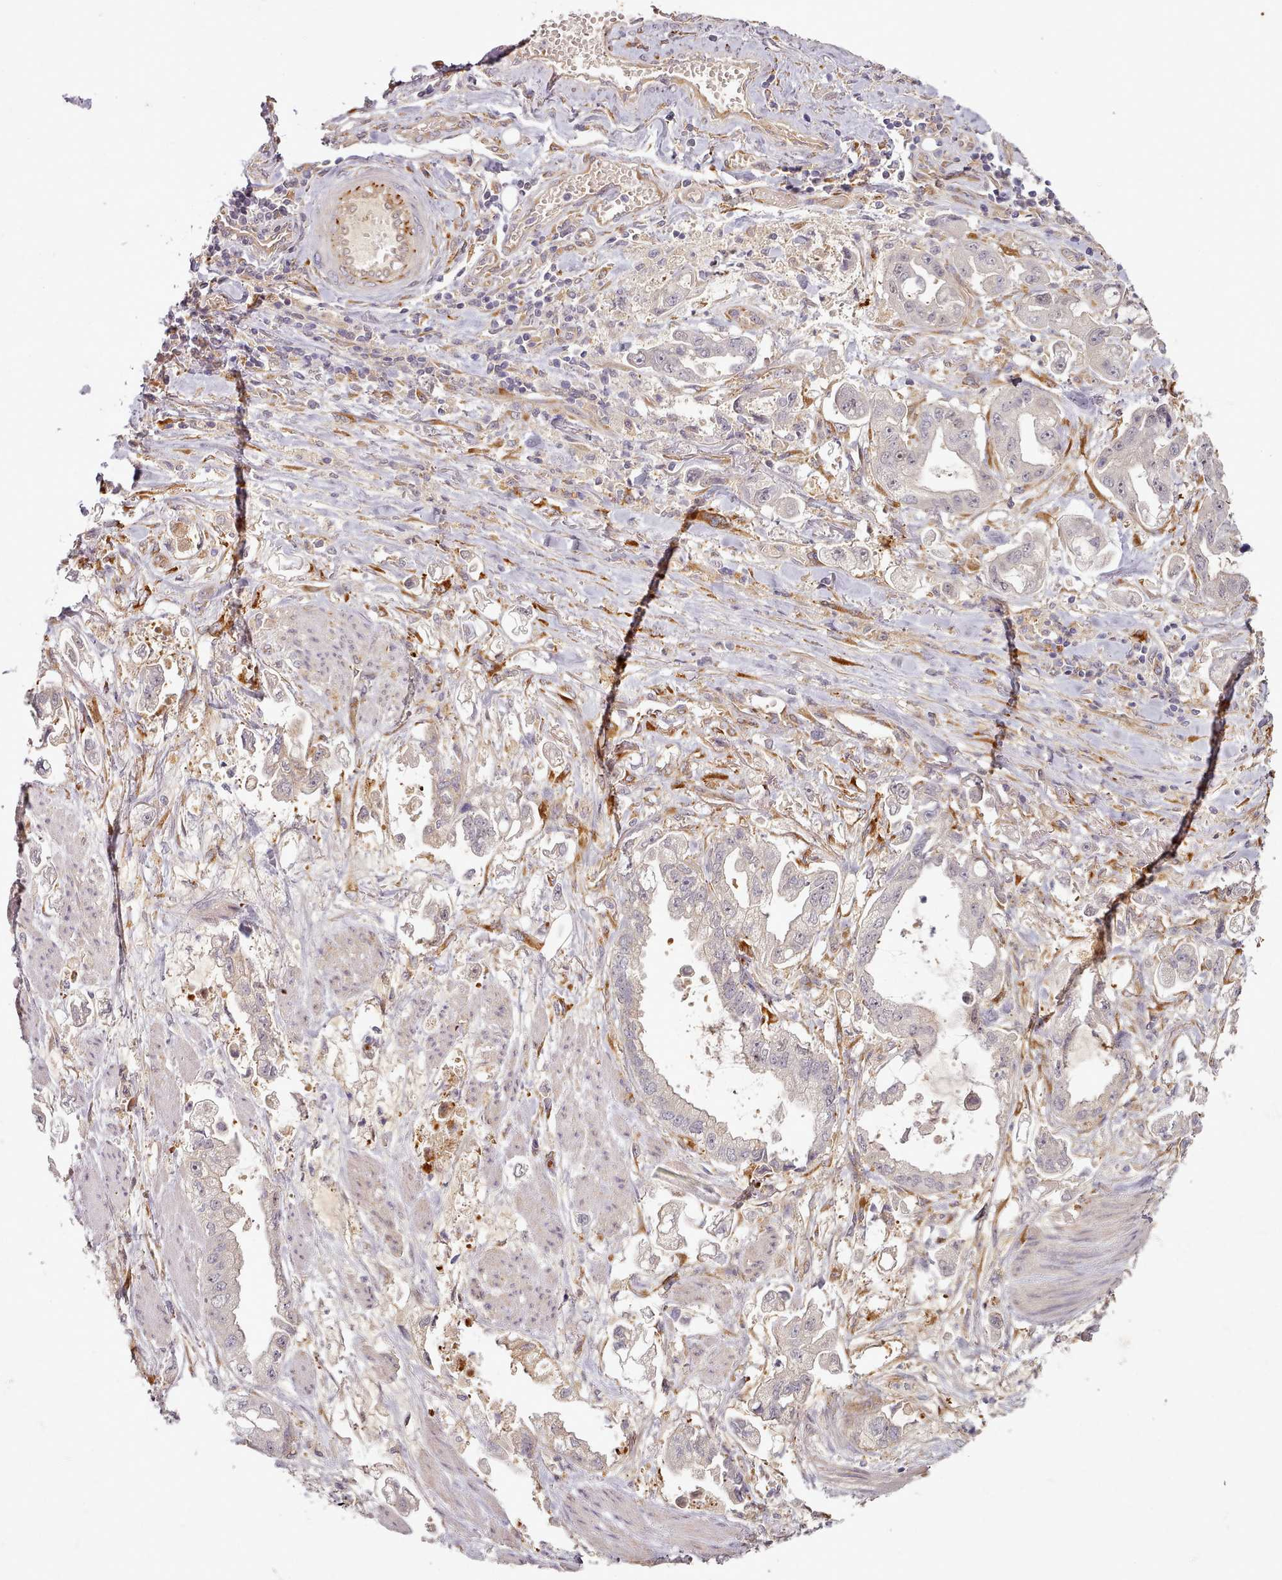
{"staining": {"intensity": "weak", "quantity": "25%-75%", "location": "cytoplasmic/membranous"}, "tissue": "stomach cancer", "cell_type": "Tumor cells", "image_type": "cancer", "snomed": [{"axis": "morphology", "description": "Adenocarcinoma, NOS"}, {"axis": "topography", "description": "Stomach"}], "caption": "Brown immunohistochemical staining in stomach adenocarcinoma exhibits weak cytoplasmic/membranous expression in about 25%-75% of tumor cells.", "gene": "C1QTNF5", "patient": {"sex": "male", "age": 62}}